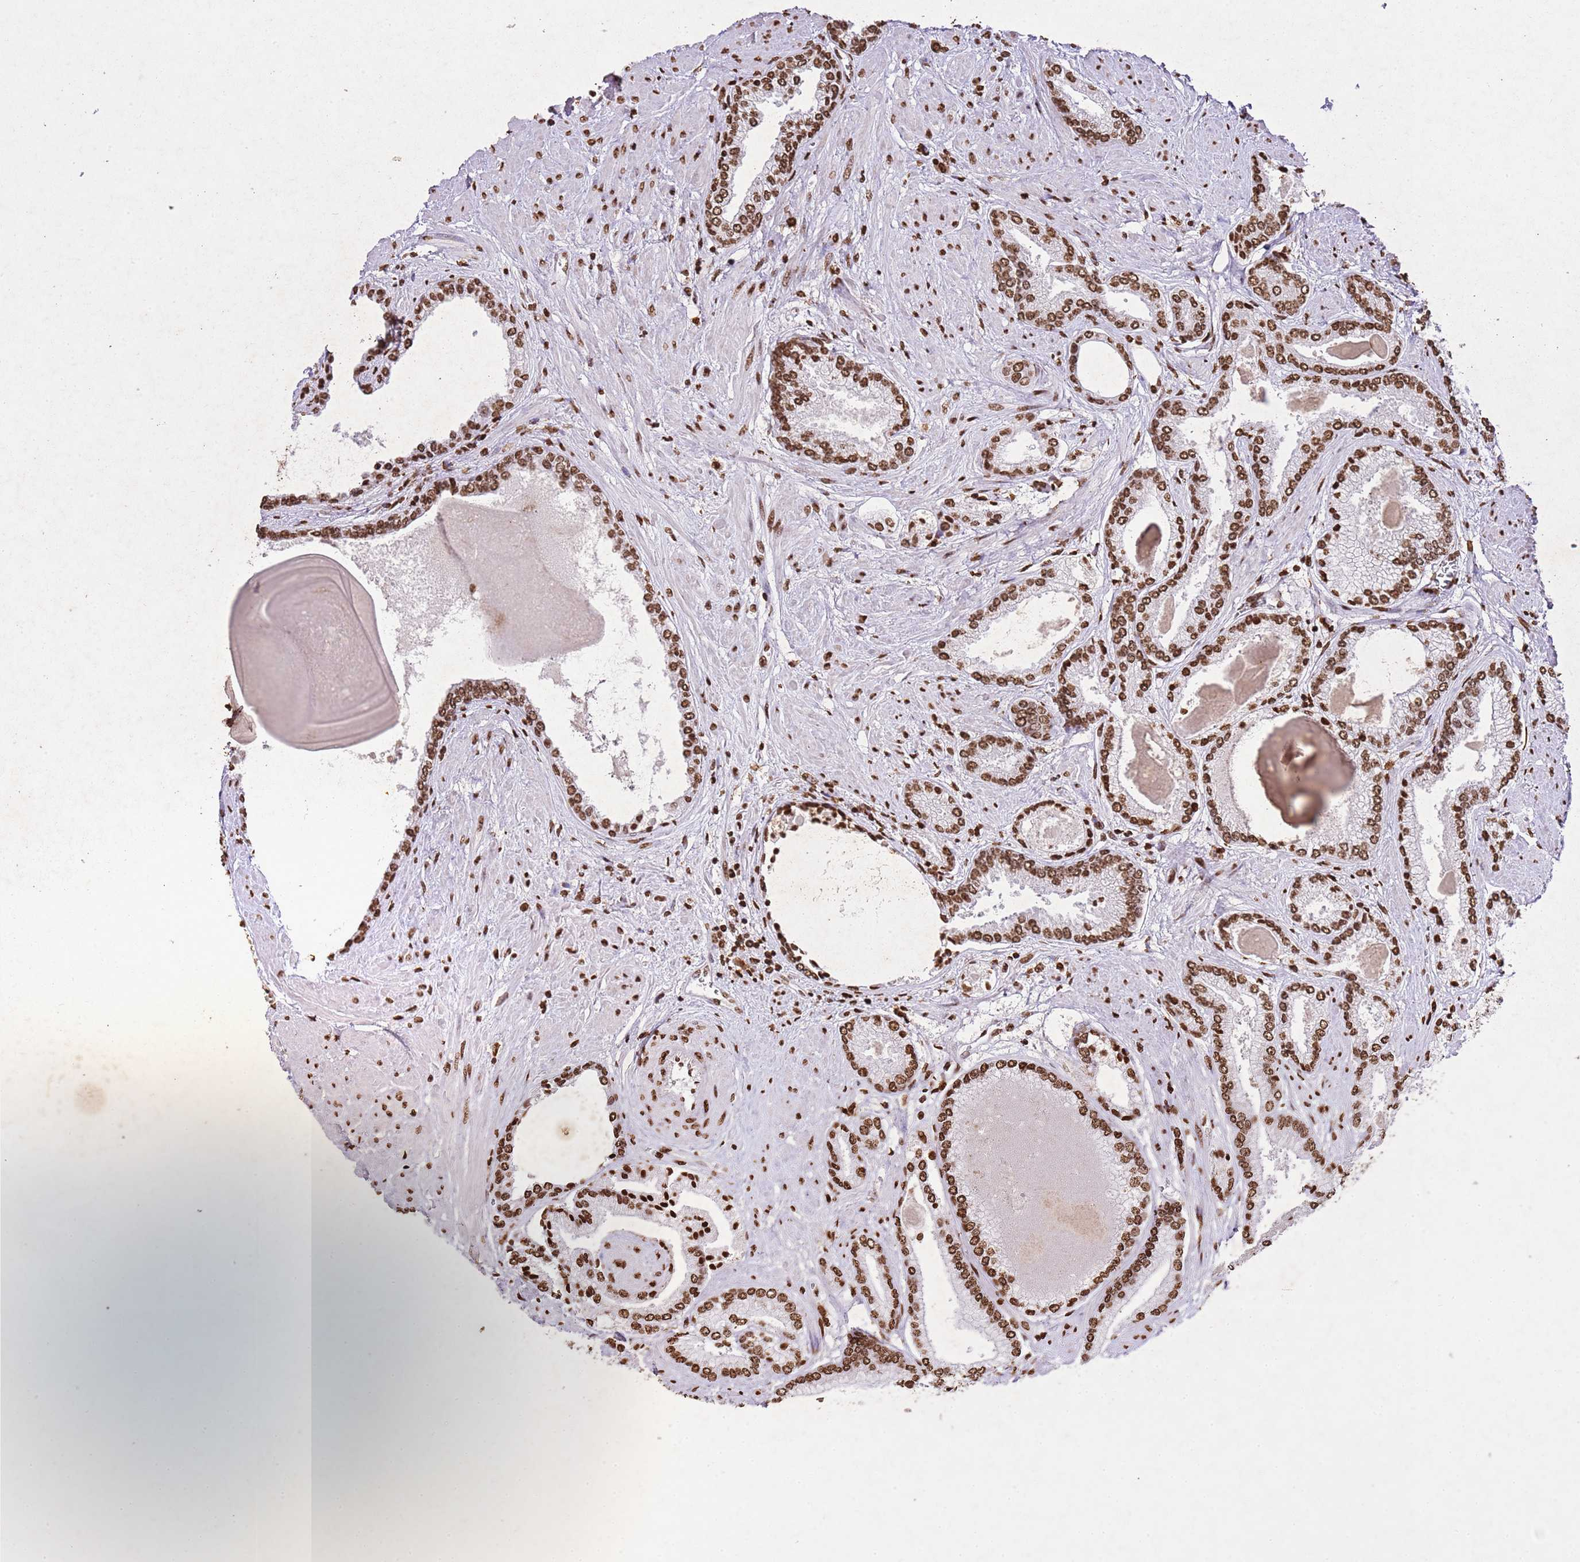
{"staining": {"intensity": "strong", "quantity": ">75%", "location": "nuclear"}, "tissue": "prostate cancer", "cell_type": "Tumor cells", "image_type": "cancer", "snomed": [{"axis": "morphology", "description": "Adenocarcinoma, High grade"}, {"axis": "topography", "description": "Prostate"}], "caption": "High-grade adenocarcinoma (prostate) stained with immunohistochemistry (IHC) displays strong nuclear staining in about >75% of tumor cells.", "gene": "BMAL1", "patient": {"sex": "male", "age": 68}}